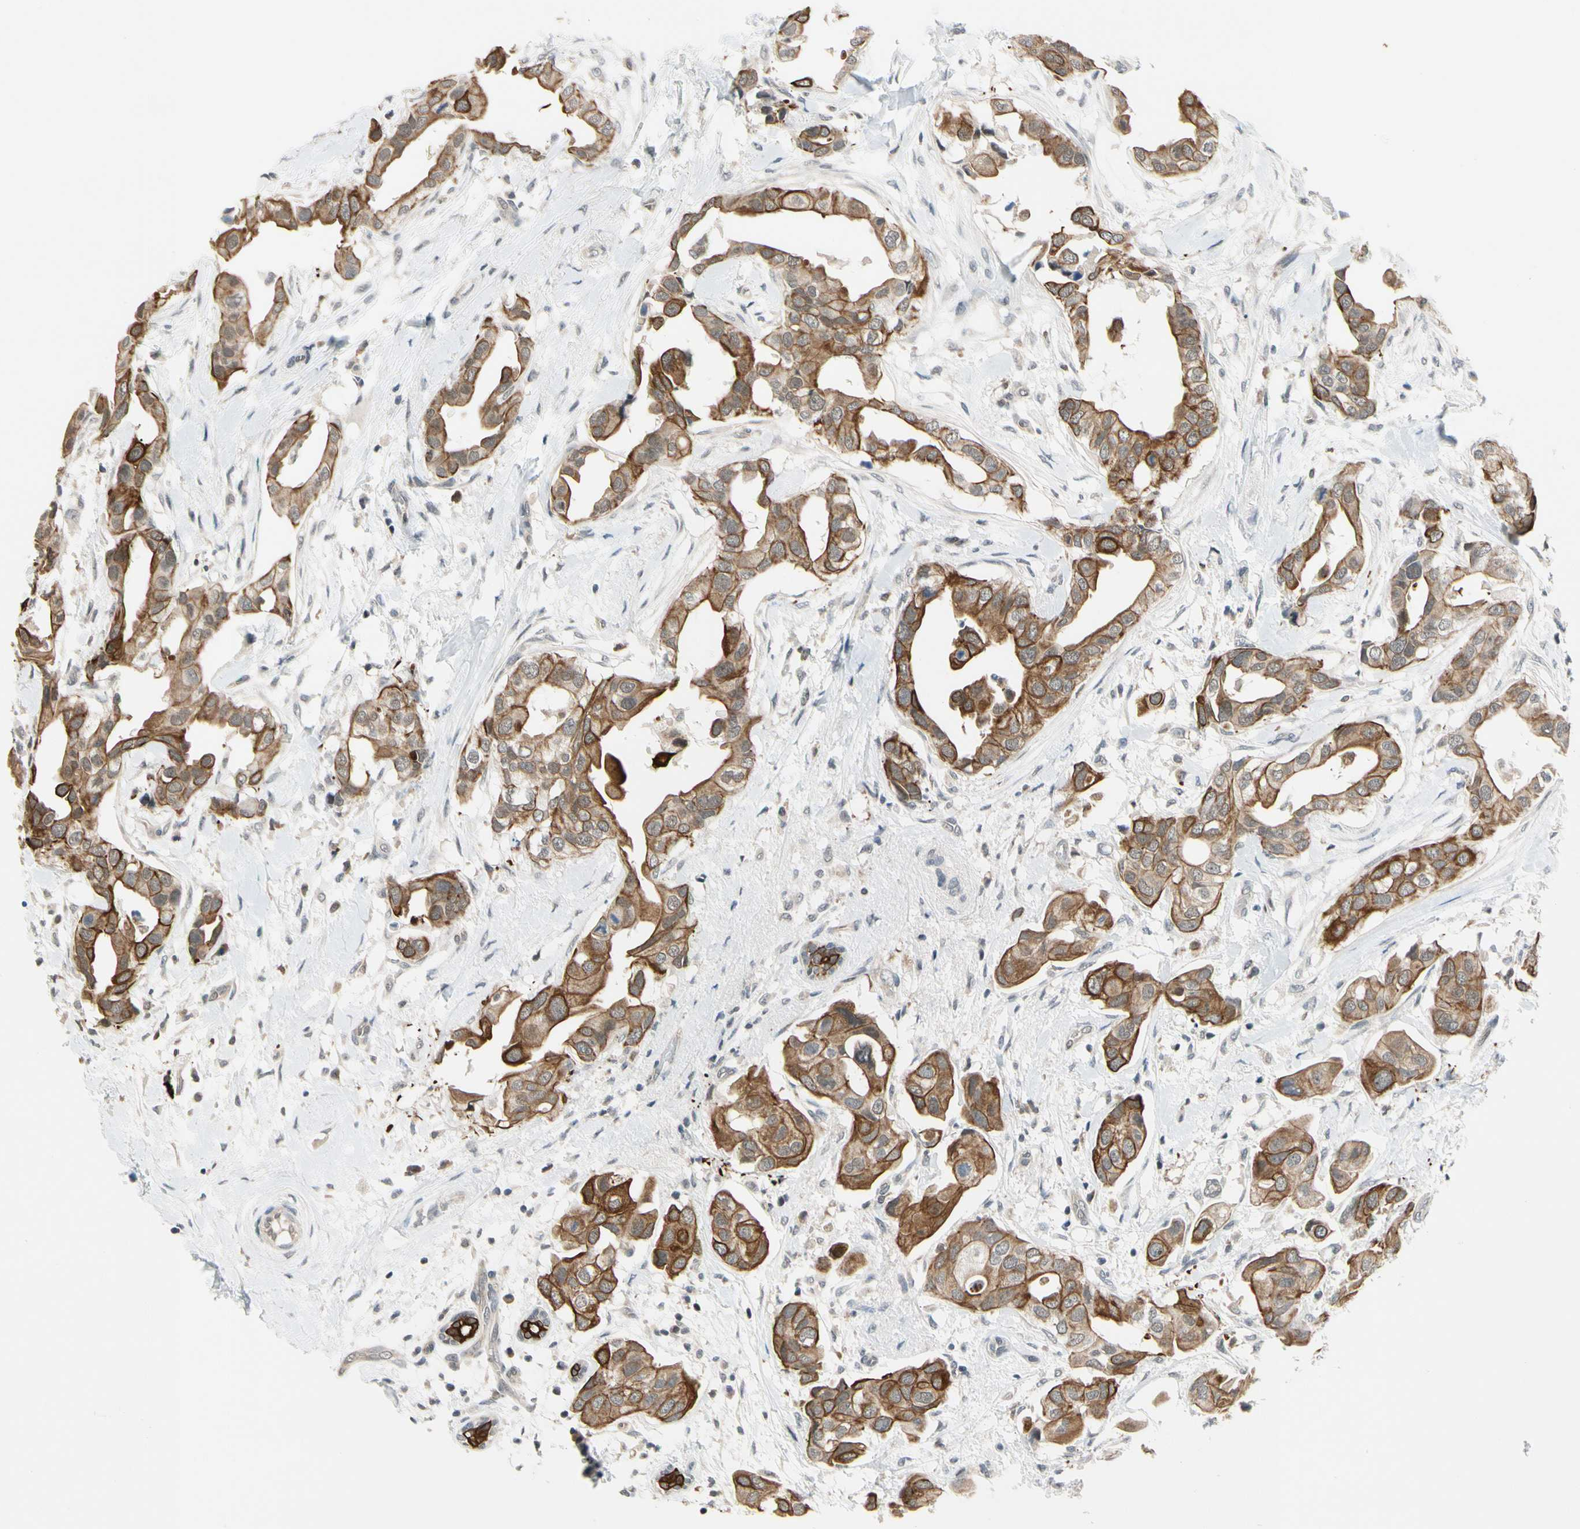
{"staining": {"intensity": "strong", "quantity": ">75%", "location": "cytoplasmic/membranous"}, "tissue": "breast cancer", "cell_type": "Tumor cells", "image_type": "cancer", "snomed": [{"axis": "morphology", "description": "Duct carcinoma"}, {"axis": "topography", "description": "Breast"}], "caption": "The photomicrograph exhibits staining of breast intraductal carcinoma, revealing strong cytoplasmic/membranous protein staining (brown color) within tumor cells.", "gene": "TAF12", "patient": {"sex": "female", "age": 40}}